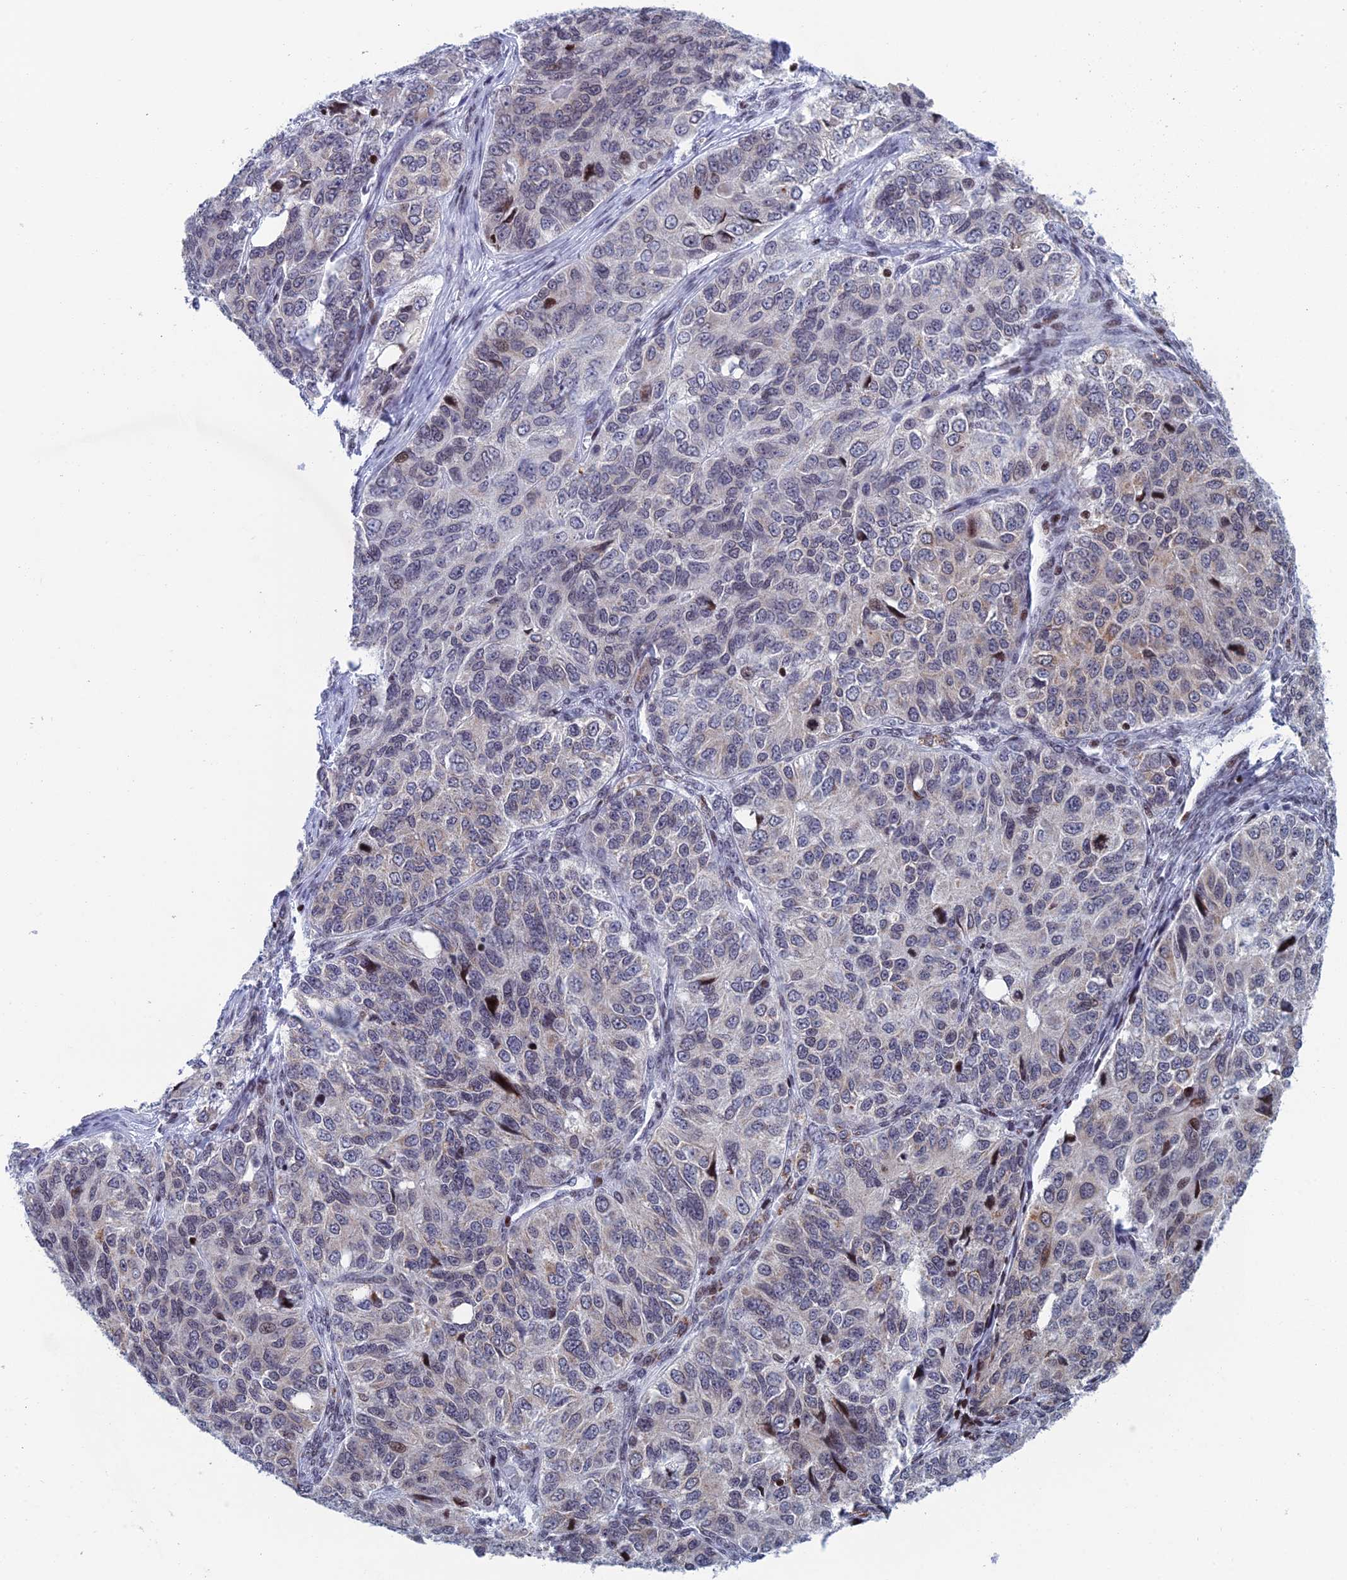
{"staining": {"intensity": "moderate", "quantity": "<25%", "location": "cytoplasmic/membranous,nuclear"}, "tissue": "ovarian cancer", "cell_type": "Tumor cells", "image_type": "cancer", "snomed": [{"axis": "morphology", "description": "Carcinoma, endometroid"}, {"axis": "topography", "description": "Ovary"}], "caption": "This micrograph reveals immunohistochemistry staining of endometroid carcinoma (ovarian), with low moderate cytoplasmic/membranous and nuclear expression in about <25% of tumor cells.", "gene": "AFF3", "patient": {"sex": "female", "age": 51}}